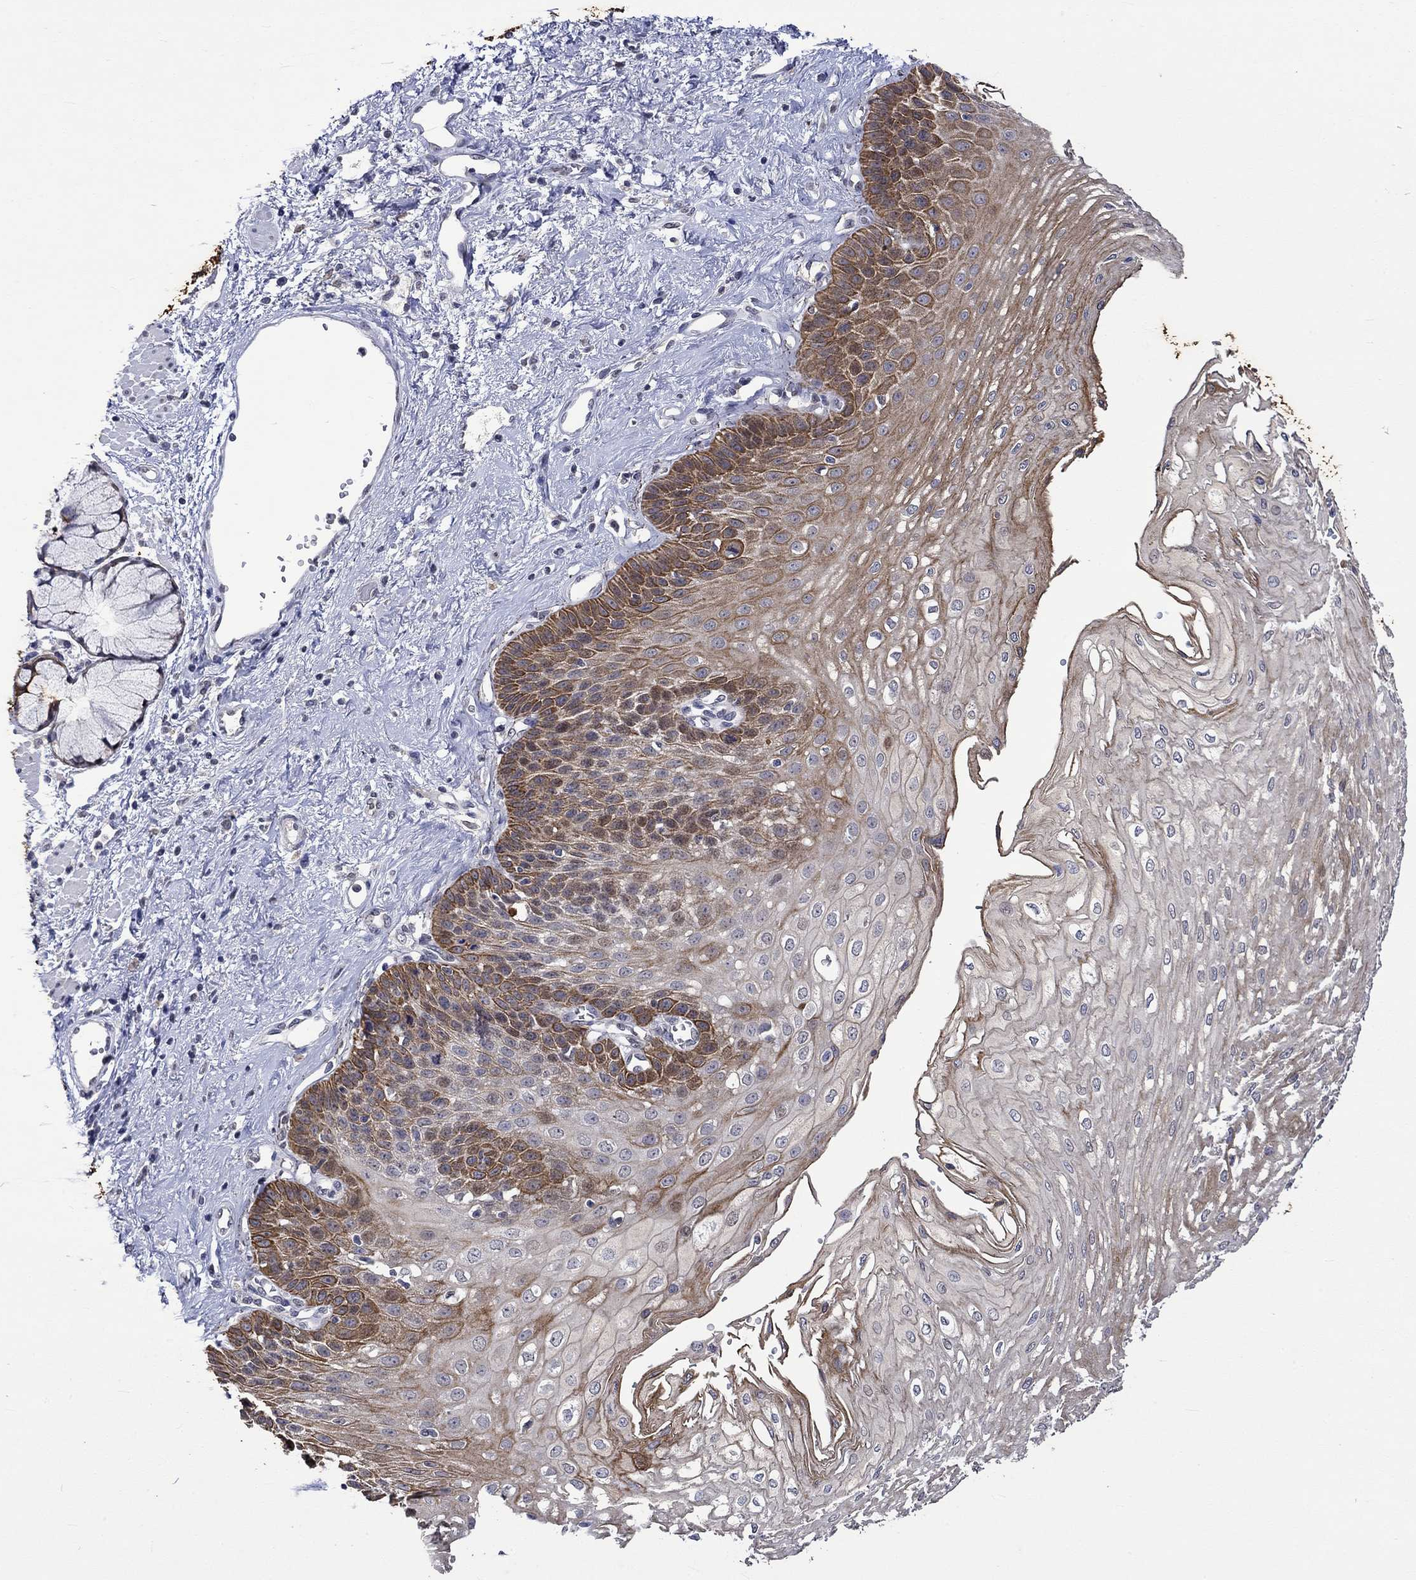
{"staining": {"intensity": "moderate", "quantity": "25%-75%", "location": "cytoplasmic/membranous"}, "tissue": "esophagus", "cell_type": "Squamous epithelial cells", "image_type": "normal", "snomed": [{"axis": "morphology", "description": "Normal tissue, NOS"}, {"axis": "topography", "description": "Esophagus"}], "caption": "IHC of normal human esophagus demonstrates medium levels of moderate cytoplasmic/membranous expression in about 25%-75% of squamous epithelial cells.", "gene": "DDX3Y", "patient": {"sex": "female", "age": 62}}